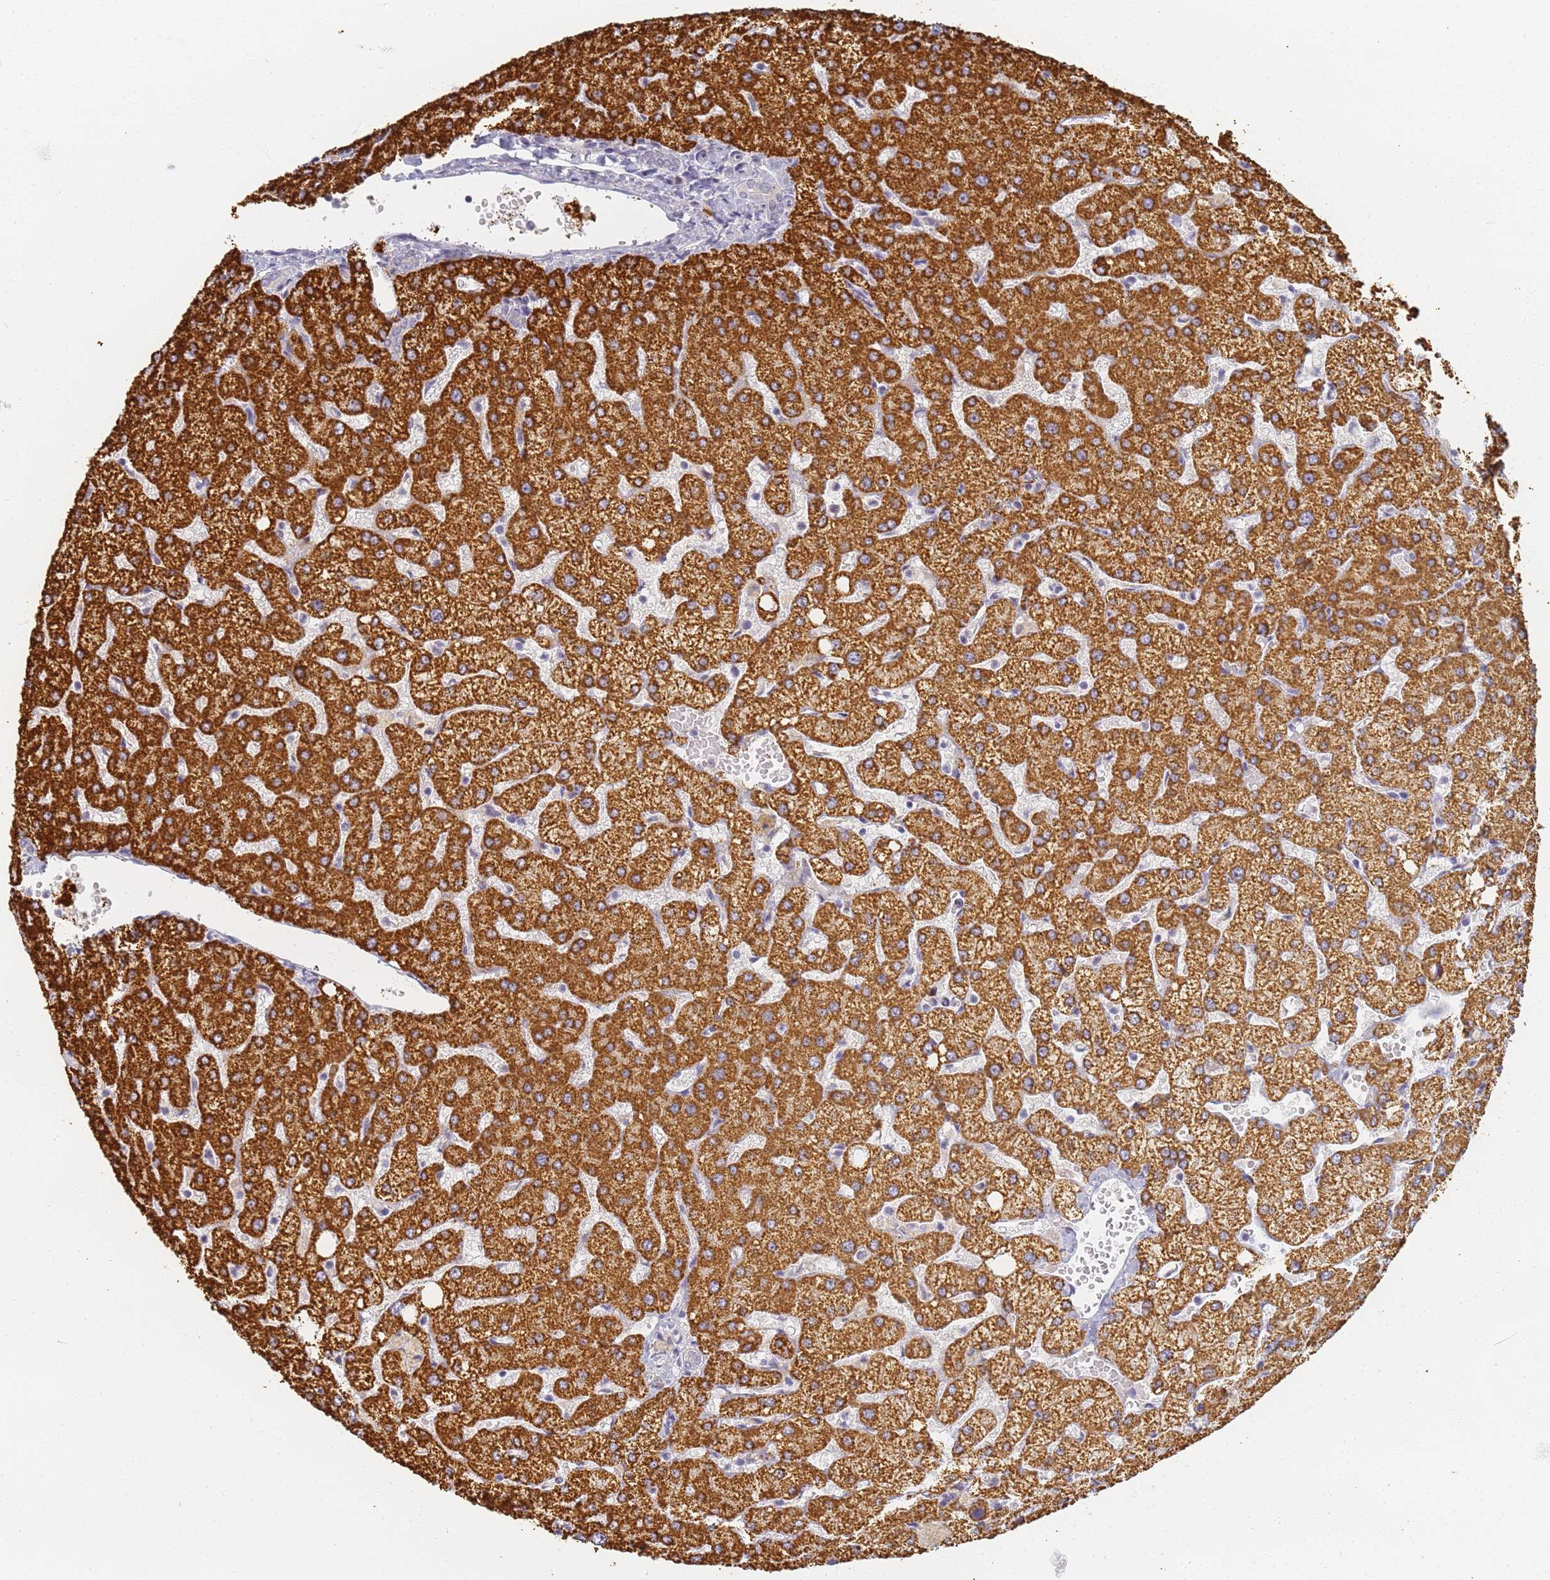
{"staining": {"intensity": "negative", "quantity": "none", "location": "none"}, "tissue": "liver", "cell_type": "Cholangiocytes", "image_type": "normal", "snomed": [{"axis": "morphology", "description": "Normal tissue, NOS"}, {"axis": "topography", "description": "Liver"}], "caption": "Normal liver was stained to show a protein in brown. There is no significant positivity in cholangiocytes. (DAB immunohistochemistry (IHC) visualized using brightfield microscopy, high magnification).", "gene": "SLC38A9", "patient": {"sex": "female", "age": 54}}